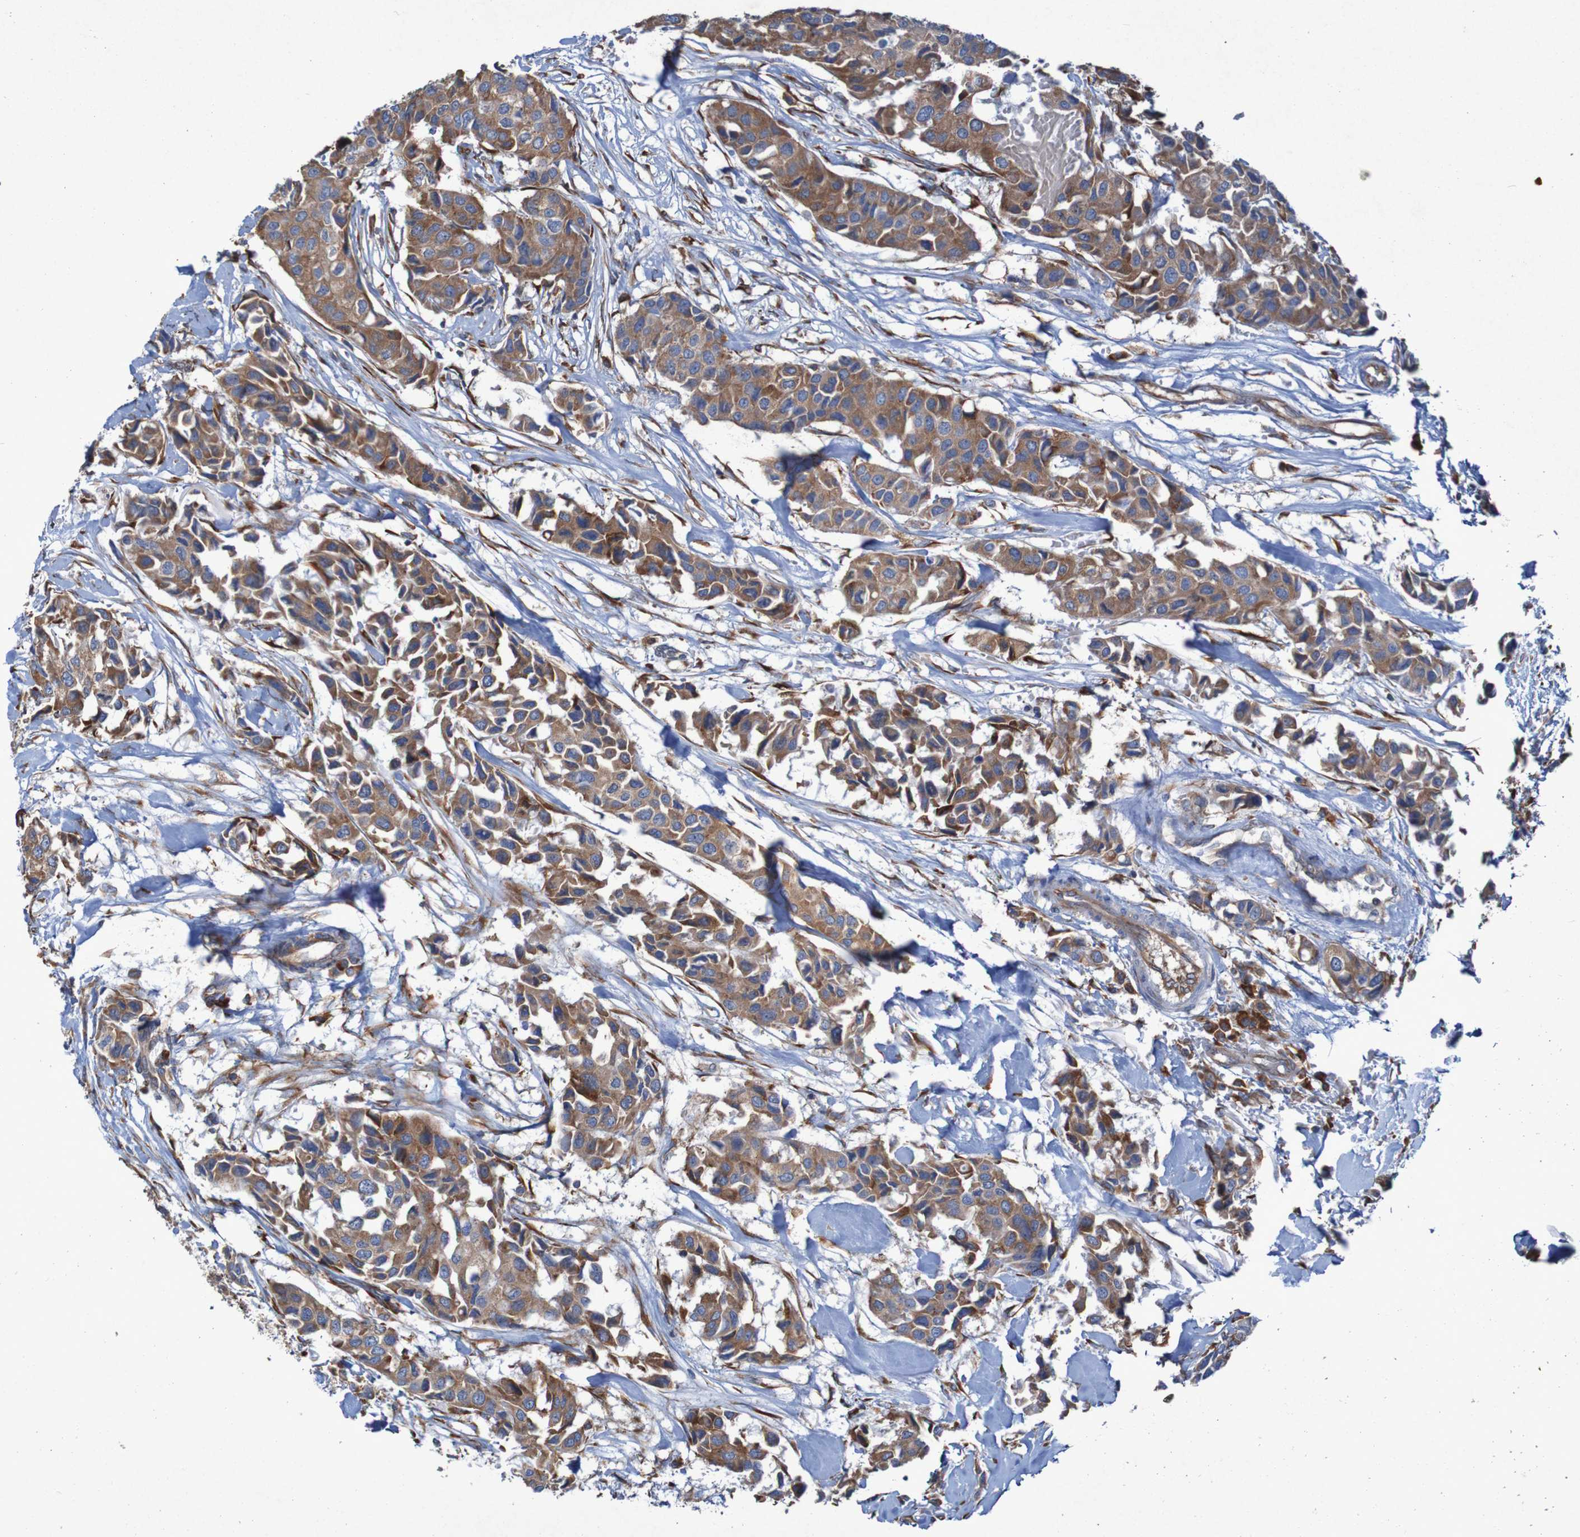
{"staining": {"intensity": "moderate", "quantity": ">75%", "location": "cytoplasmic/membranous"}, "tissue": "breast cancer", "cell_type": "Tumor cells", "image_type": "cancer", "snomed": [{"axis": "morphology", "description": "Duct carcinoma"}, {"axis": "topography", "description": "Breast"}], "caption": "Immunohistochemistry (IHC) staining of breast cancer (intraductal carcinoma), which demonstrates medium levels of moderate cytoplasmic/membranous expression in approximately >75% of tumor cells indicating moderate cytoplasmic/membranous protein staining. The staining was performed using DAB (3,3'-diaminobenzidine) (brown) for protein detection and nuclei were counterstained in hematoxylin (blue).", "gene": "RPL10", "patient": {"sex": "female", "age": 80}}